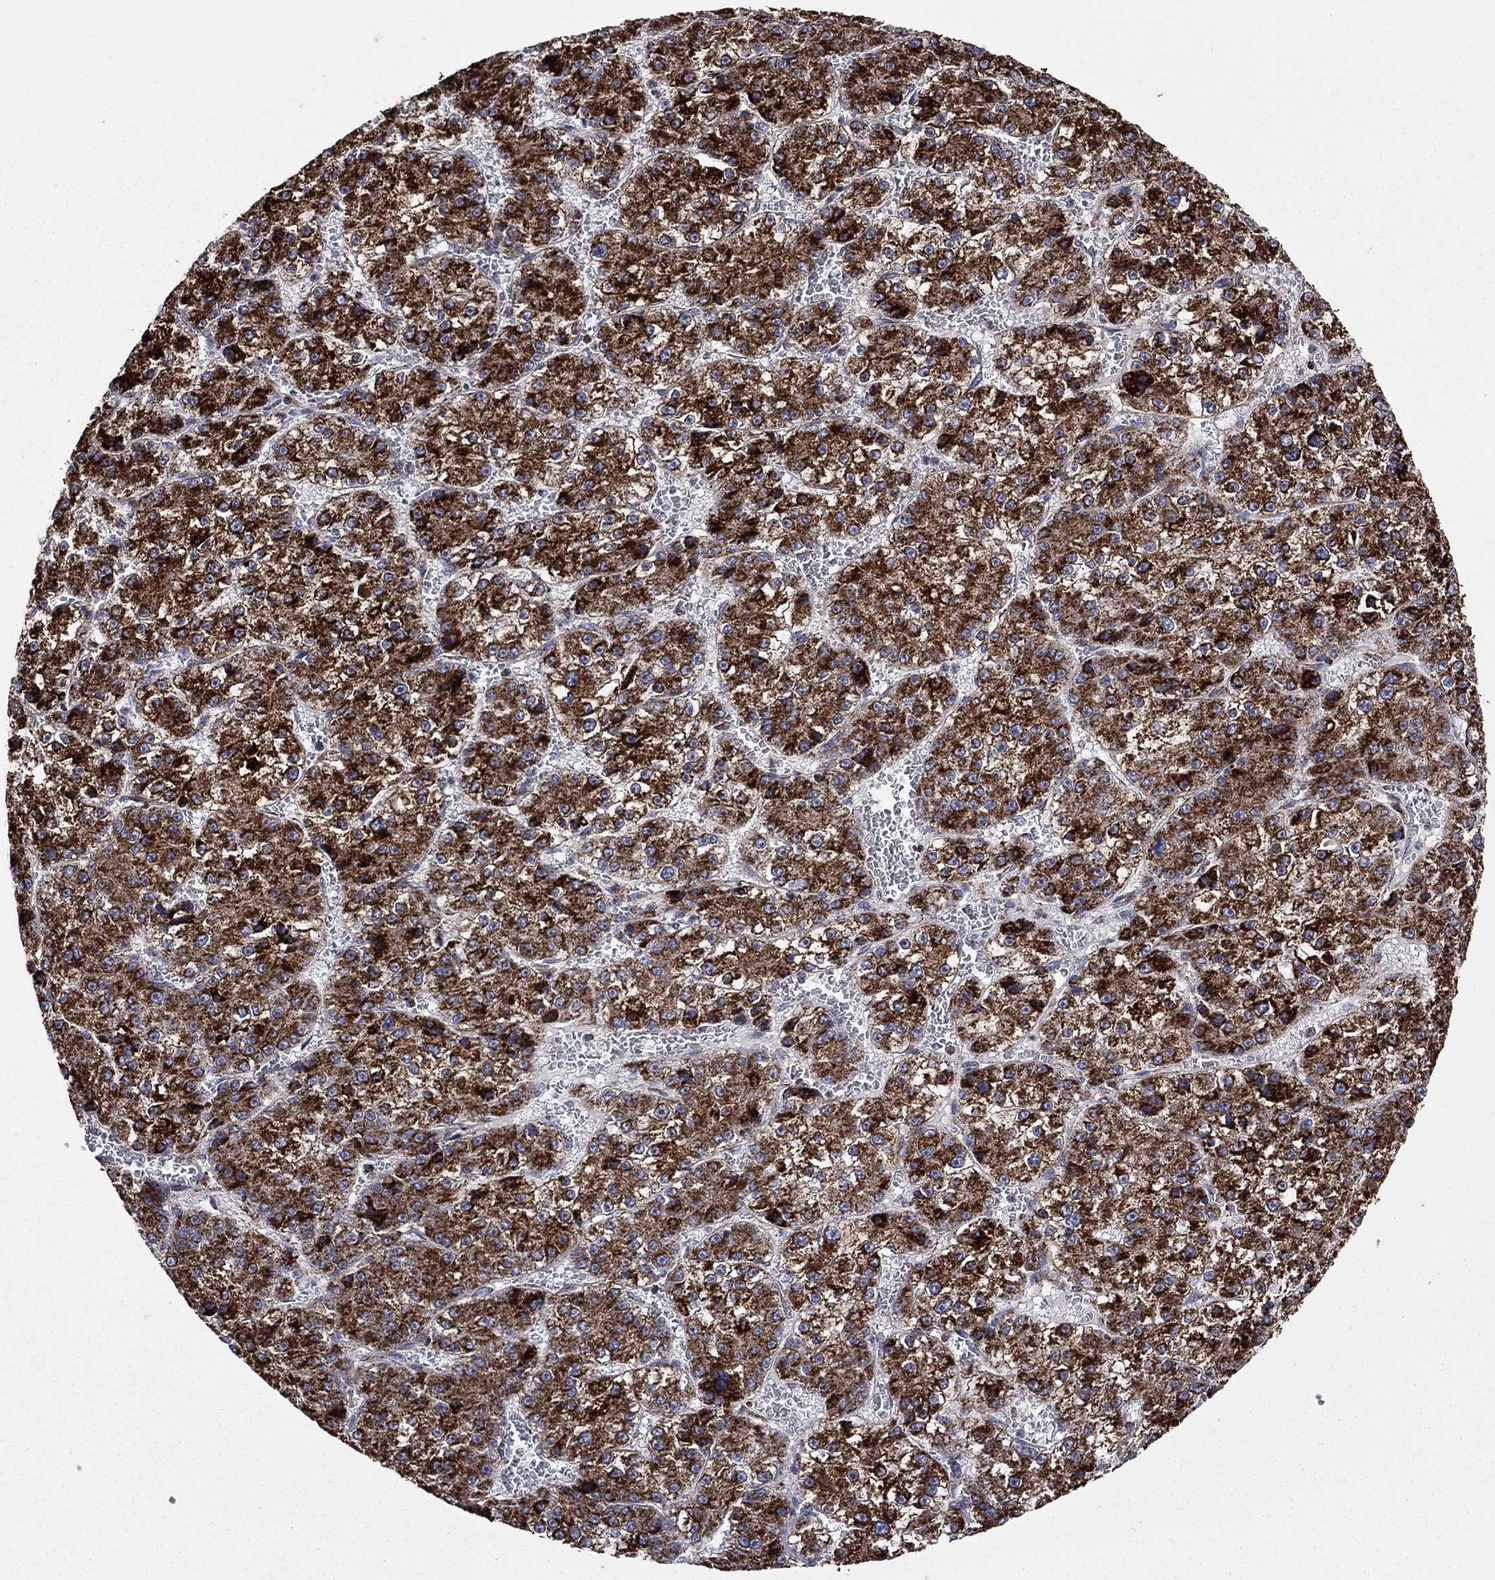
{"staining": {"intensity": "strong", "quantity": ">75%", "location": "cytoplasmic/membranous"}, "tissue": "liver cancer", "cell_type": "Tumor cells", "image_type": "cancer", "snomed": [{"axis": "morphology", "description": "Carcinoma, Hepatocellular, NOS"}, {"axis": "topography", "description": "Liver"}], "caption": "DAB immunohistochemical staining of human liver cancer (hepatocellular carcinoma) displays strong cytoplasmic/membranous protein staining in about >75% of tumor cells.", "gene": "GOT2", "patient": {"sex": "female", "age": 73}}